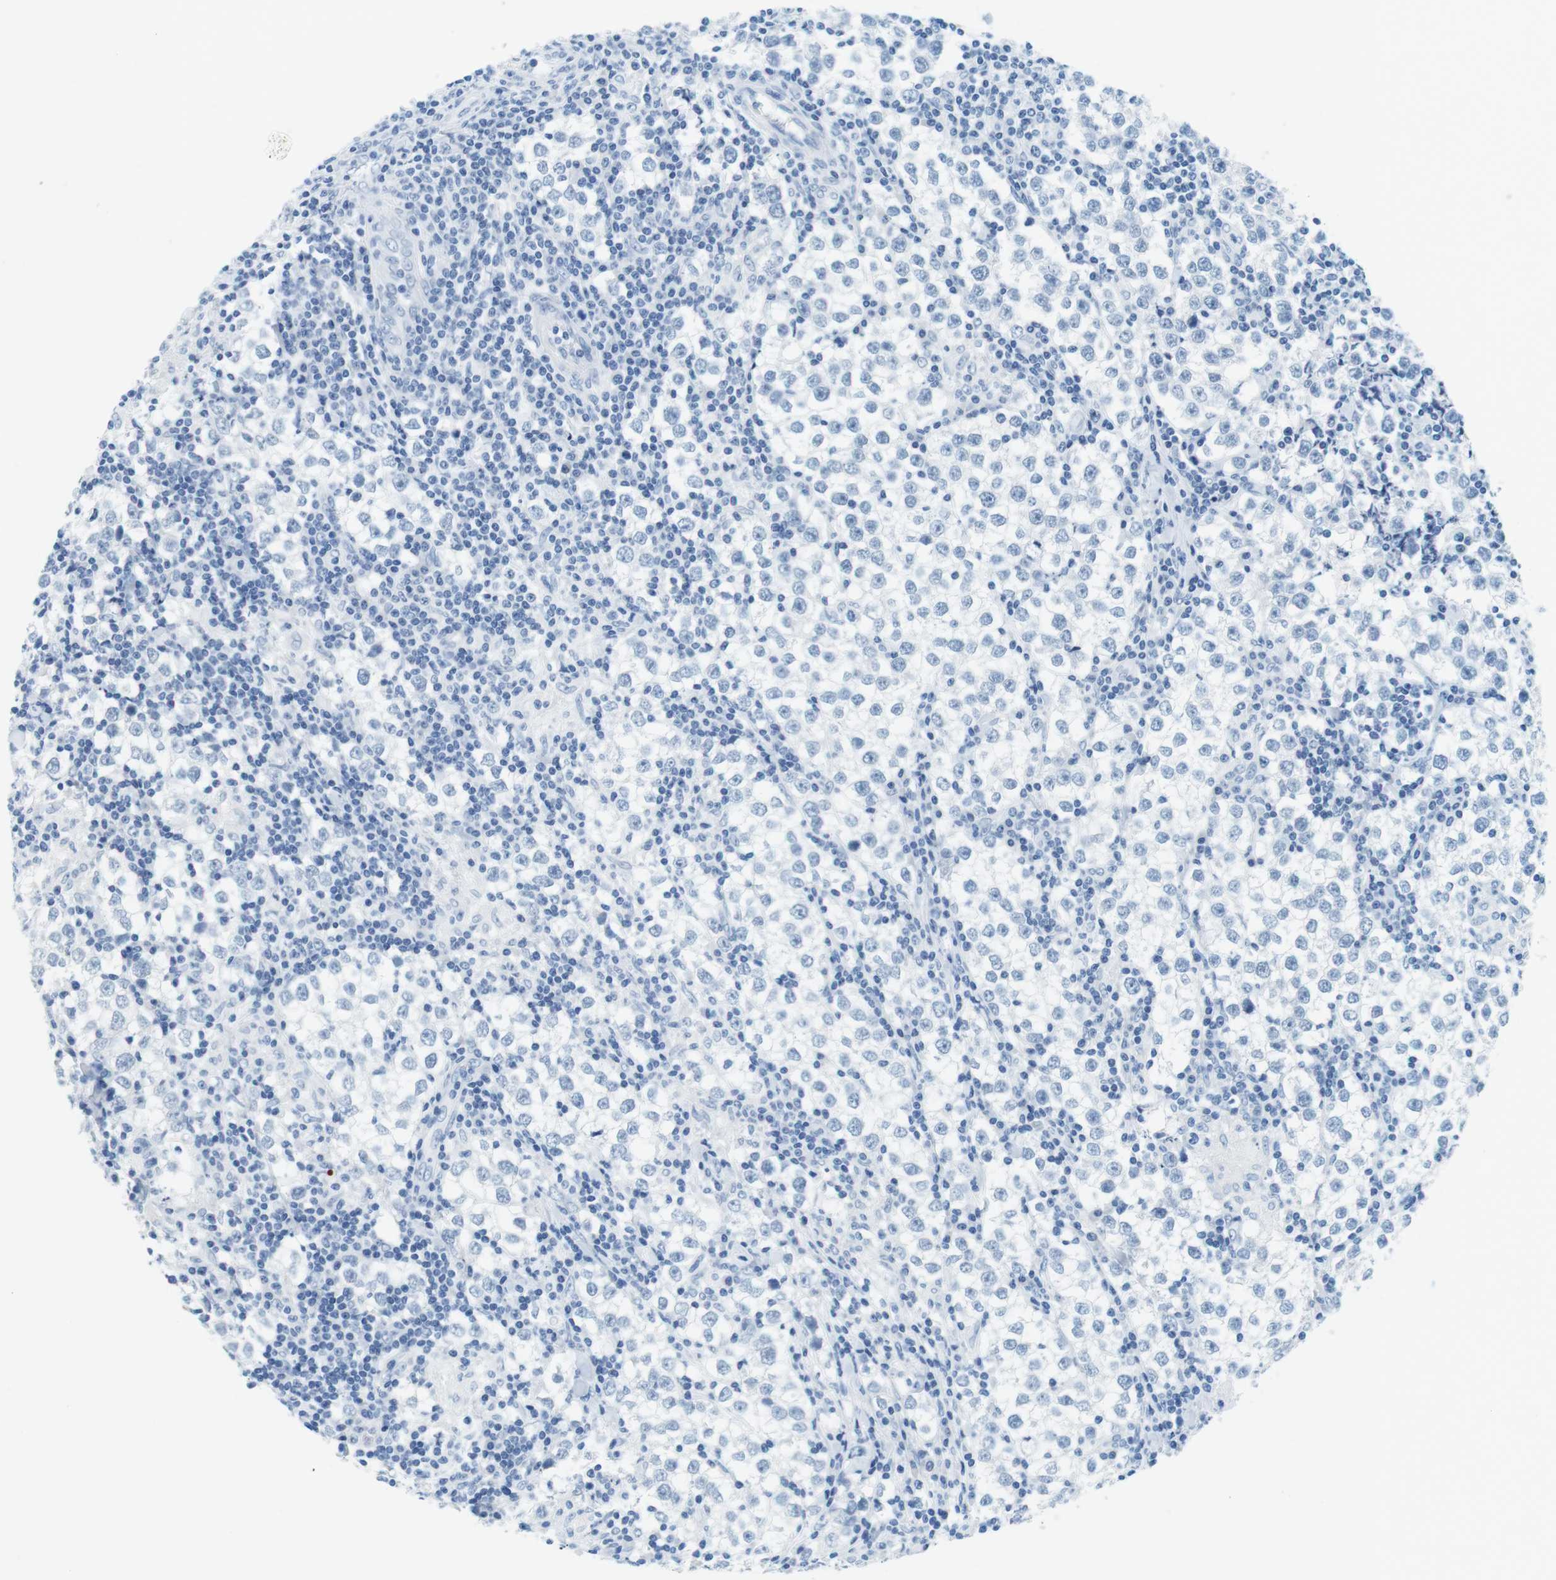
{"staining": {"intensity": "negative", "quantity": "none", "location": "none"}, "tissue": "testis cancer", "cell_type": "Tumor cells", "image_type": "cancer", "snomed": [{"axis": "morphology", "description": "Seminoma, NOS"}, {"axis": "morphology", "description": "Carcinoma, Embryonal, NOS"}, {"axis": "topography", "description": "Testis"}], "caption": "Immunohistochemical staining of seminoma (testis) reveals no significant expression in tumor cells.", "gene": "CYP2C9", "patient": {"sex": "male", "age": 36}}